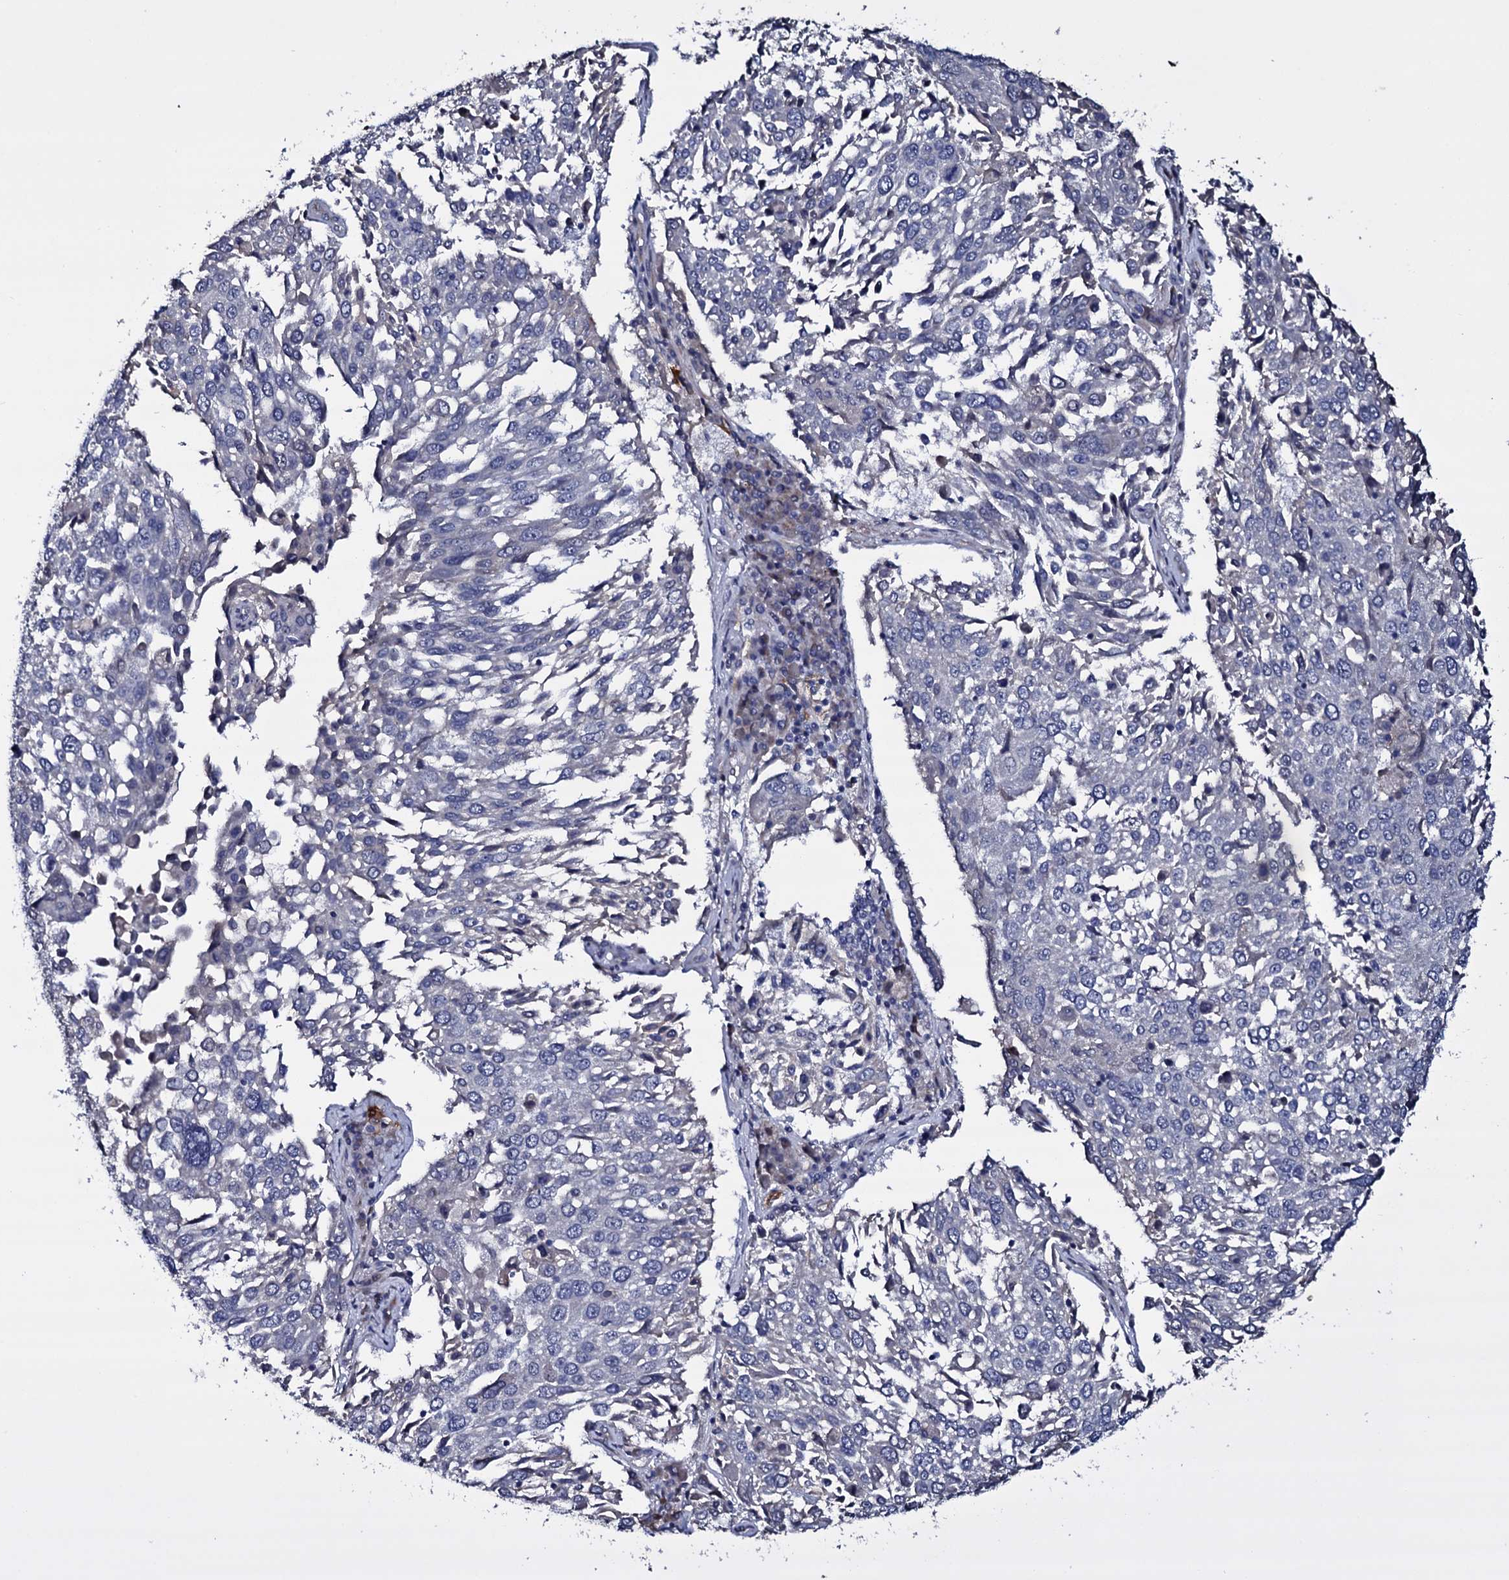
{"staining": {"intensity": "negative", "quantity": "none", "location": "none"}, "tissue": "lung cancer", "cell_type": "Tumor cells", "image_type": "cancer", "snomed": [{"axis": "morphology", "description": "Squamous cell carcinoma, NOS"}, {"axis": "topography", "description": "Lung"}], "caption": "This is a histopathology image of immunohistochemistry (IHC) staining of lung cancer (squamous cell carcinoma), which shows no positivity in tumor cells. (Brightfield microscopy of DAB (3,3'-diaminobenzidine) IHC at high magnification).", "gene": "BCL2L14", "patient": {"sex": "male", "age": 65}}